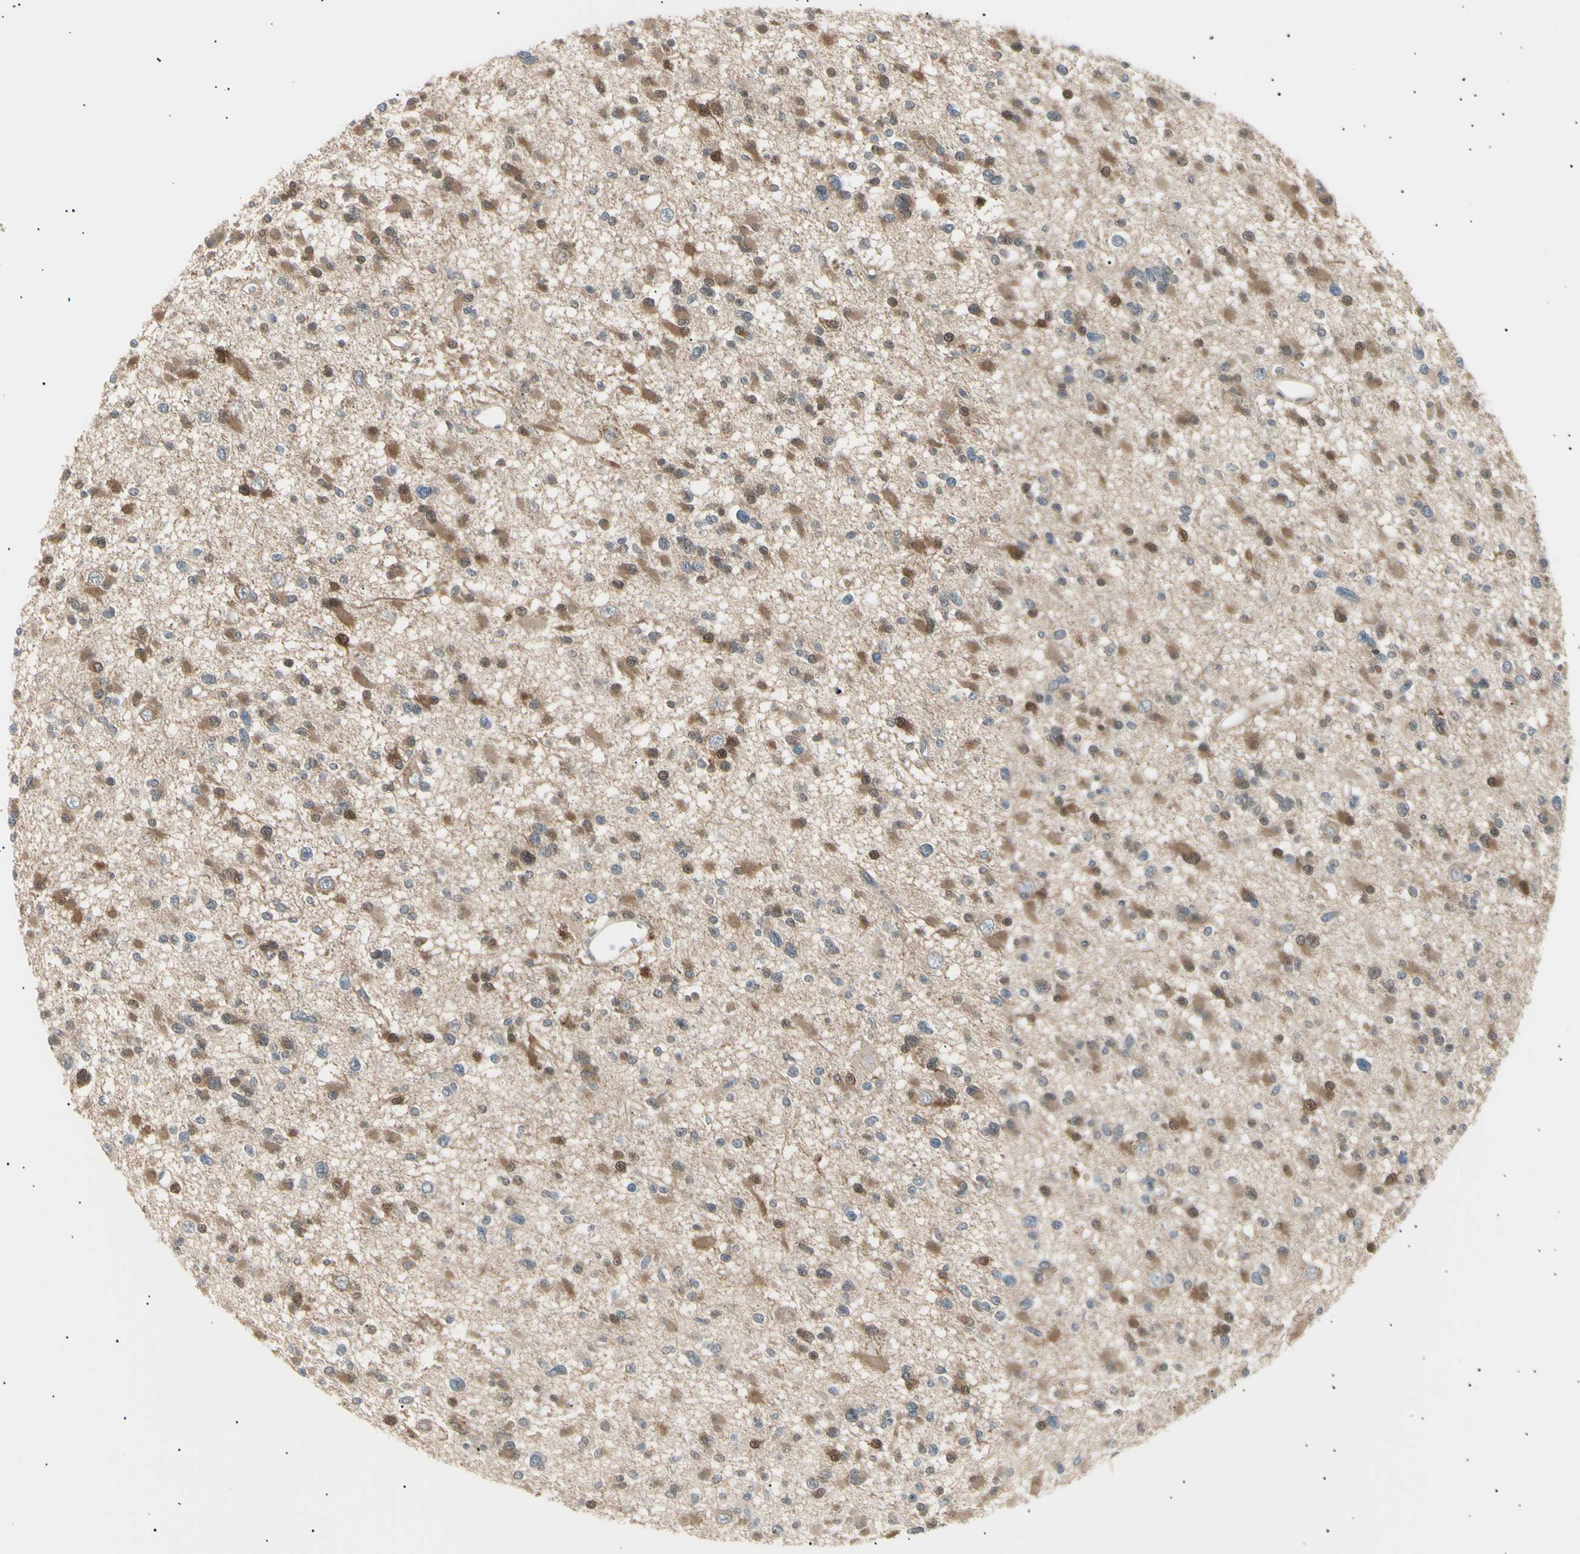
{"staining": {"intensity": "moderate", "quantity": "25%-75%", "location": "cytoplasmic/membranous,nuclear"}, "tissue": "glioma", "cell_type": "Tumor cells", "image_type": "cancer", "snomed": [{"axis": "morphology", "description": "Glioma, malignant, Low grade"}, {"axis": "topography", "description": "Brain"}], "caption": "Immunohistochemistry (IHC) of human malignant glioma (low-grade) displays medium levels of moderate cytoplasmic/membranous and nuclear positivity in about 25%-75% of tumor cells. (Stains: DAB (3,3'-diaminobenzidine) in brown, nuclei in blue, Microscopy: brightfield microscopy at high magnification).", "gene": "LHPP", "patient": {"sex": "female", "age": 22}}